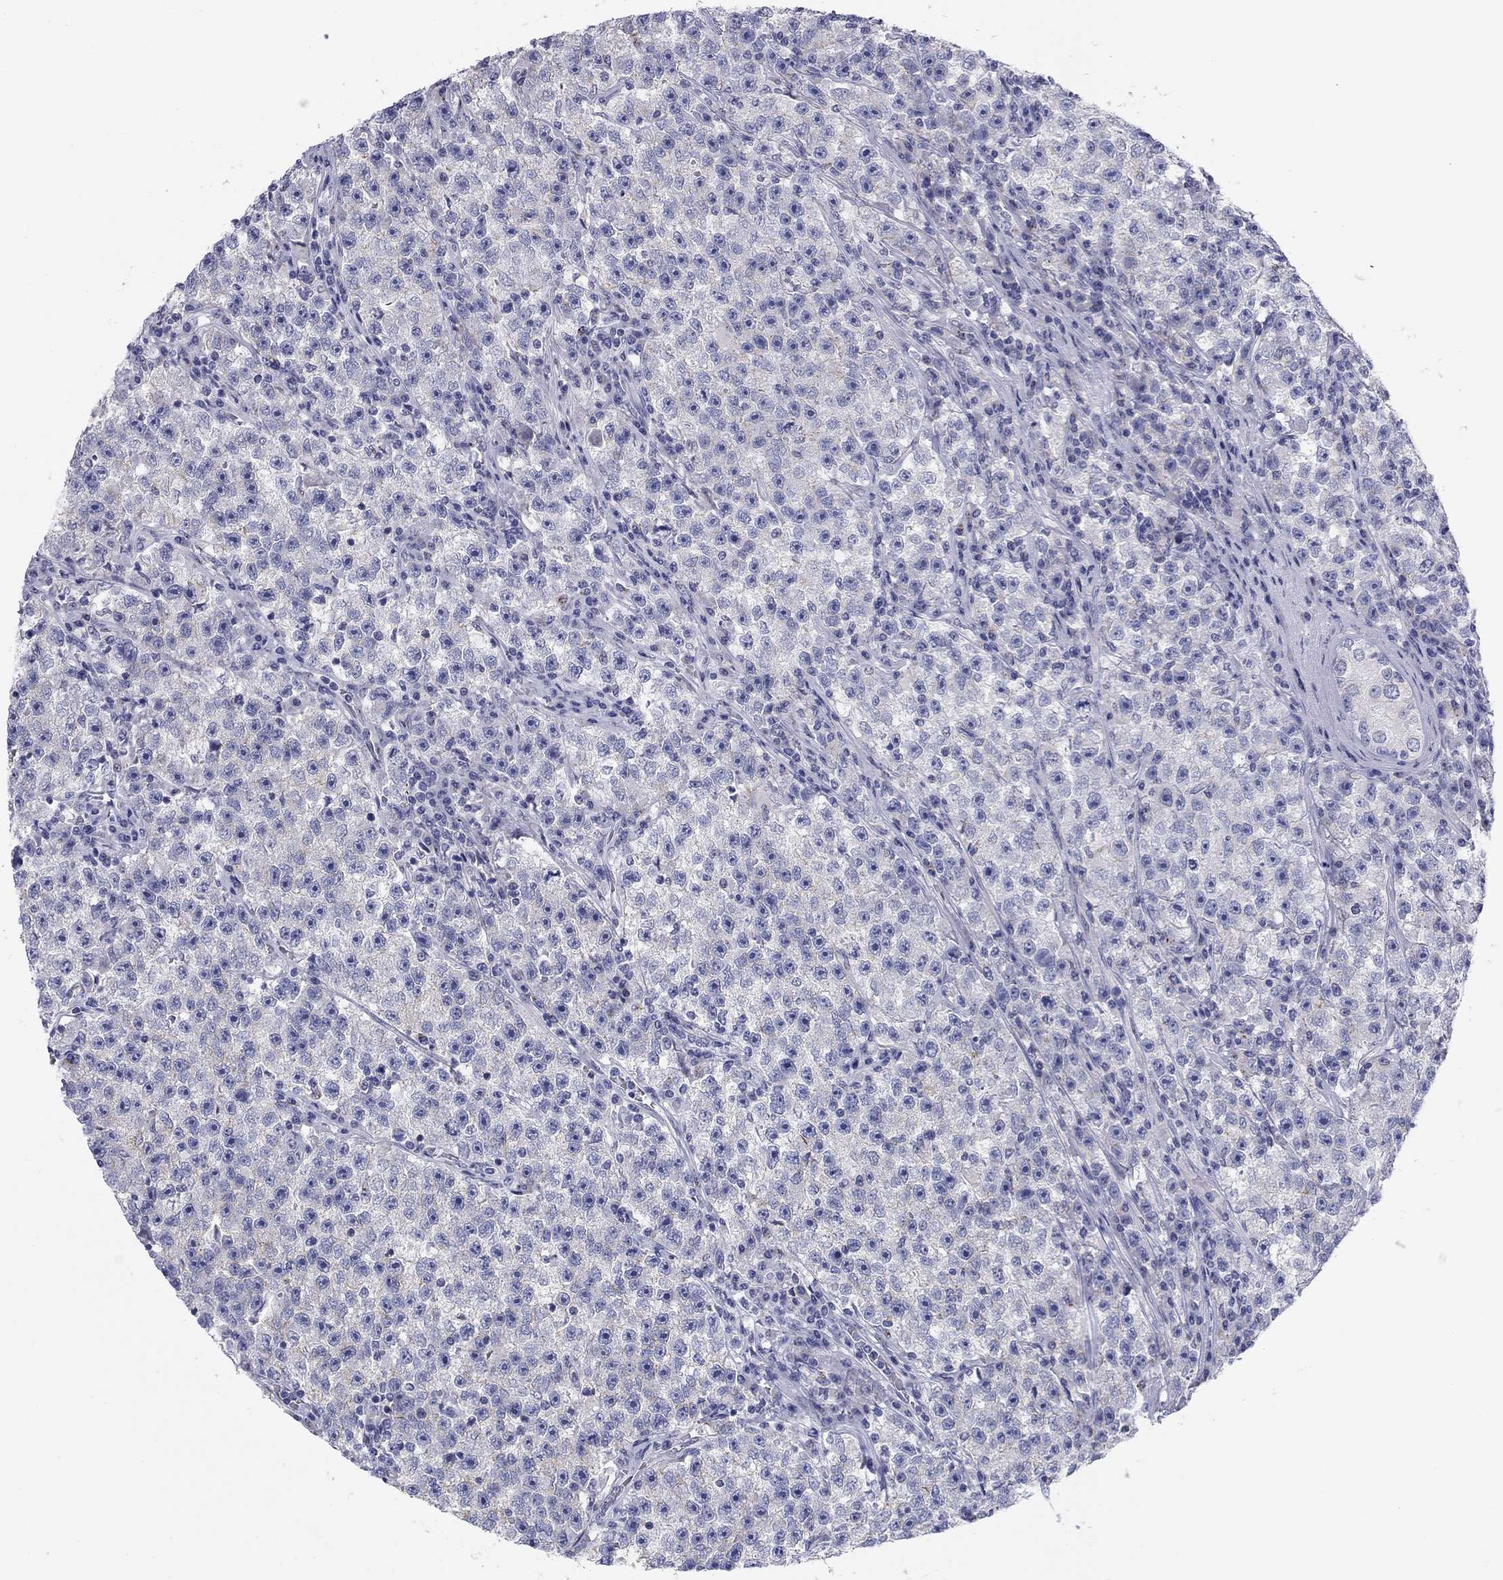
{"staining": {"intensity": "weak", "quantity": "<25%", "location": "cytoplasmic/membranous"}, "tissue": "testis cancer", "cell_type": "Tumor cells", "image_type": "cancer", "snomed": [{"axis": "morphology", "description": "Seminoma, NOS"}, {"axis": "topography", "description": "Testis"}], "caption": "DAB (3,3'-diaminobenzidine) immunohistochemical staining of testis cancer (seminoma) shows no significant expression in tumor cells.", "gene": "SEPTIN3", "patient": {"sex": "male", "age": 22}}